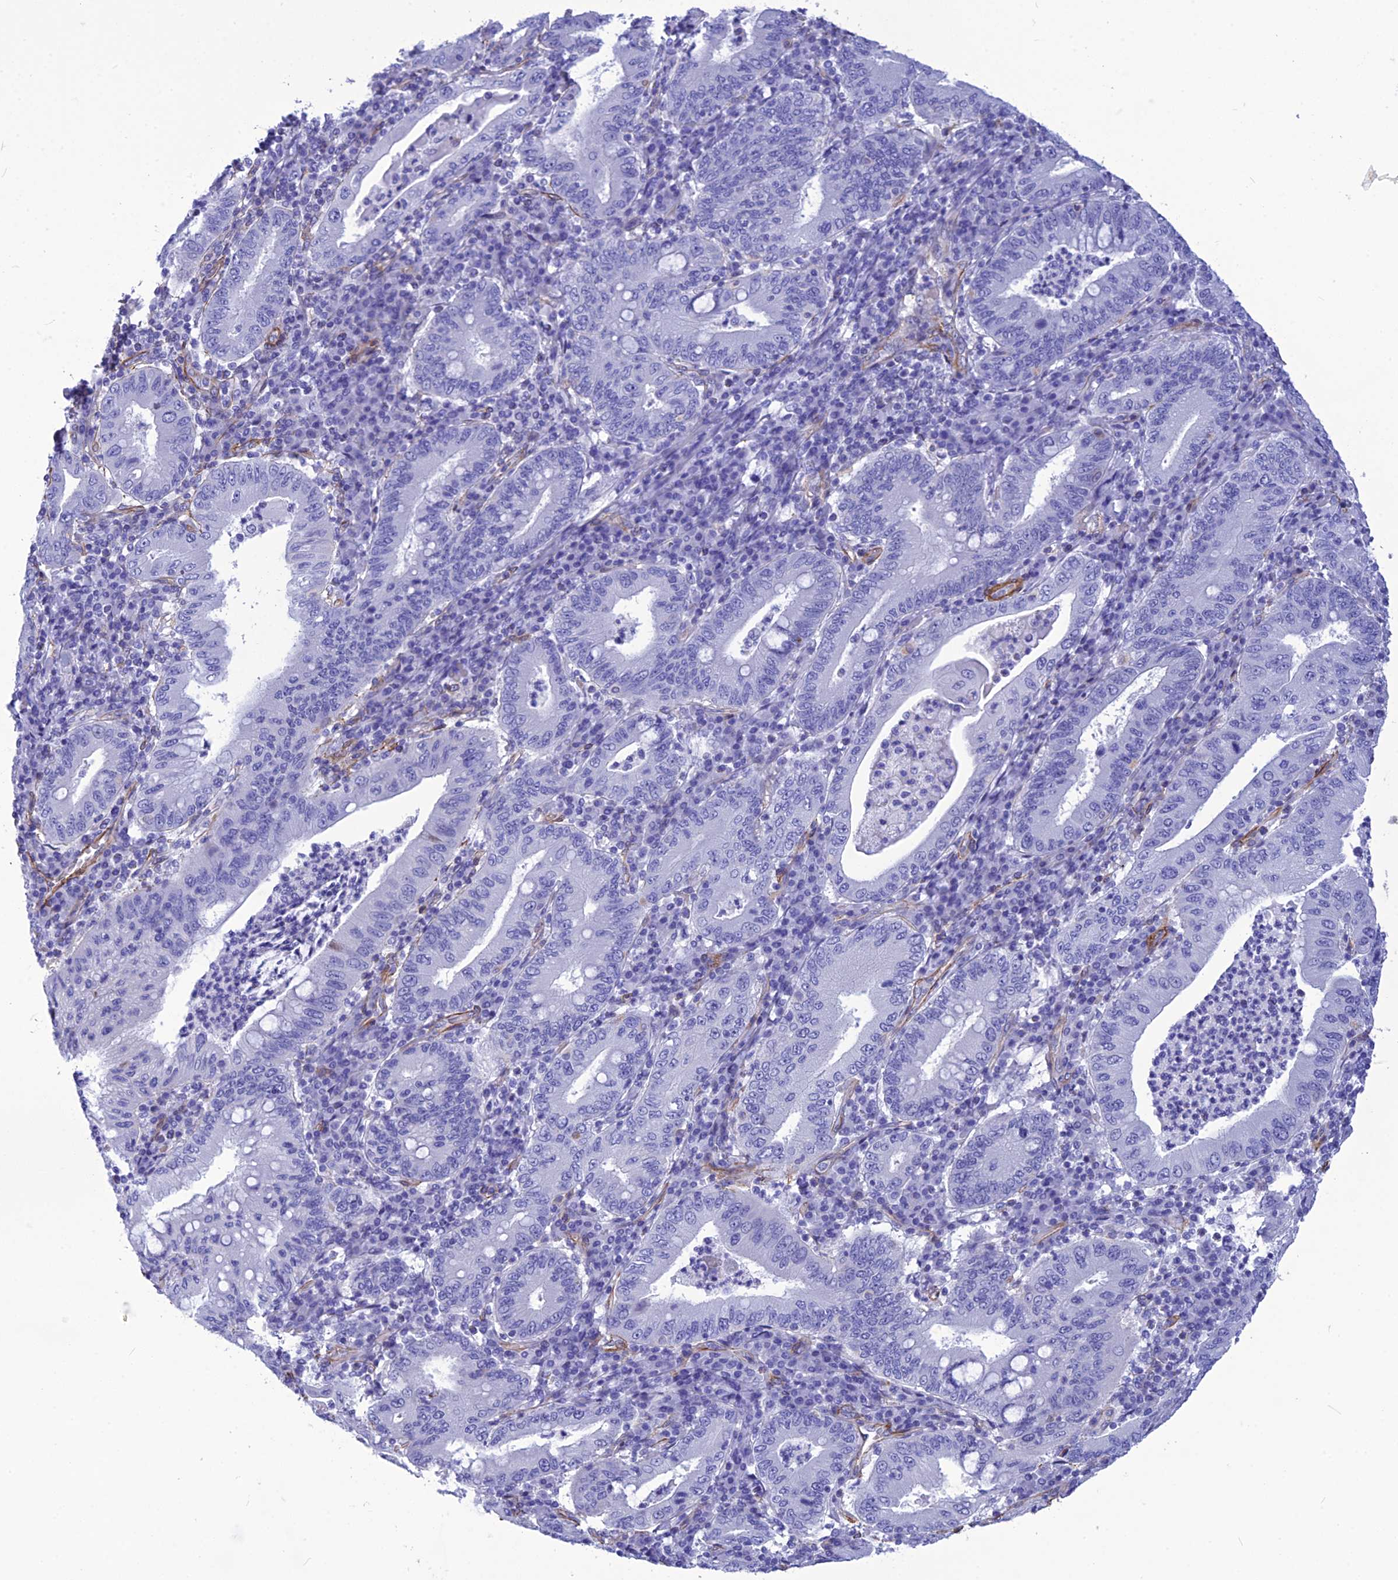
{"staining": {"intensity": "negative", "quantity": "none", "location": "none"}, "tissue": "stomach cancer", "cell_type": "Tumor cells", "image_type": "cancer", "snomed": [{"axis": "morphology", "description": "Normal tissue, NOS"}, {"axis": "morphology", "description": "Adenocarcinoma, NOS"}, {"axis": "topography", "description": "Esophagus"}, {"axis": "topography", "description": "Stomach, upper"}, {"axis": "topography", "description": "Peripheral nerve tissue"}], "caption": "Image shows no protein positivity in tumor cells of stomach adenocarcinoma tissue. (Immunohistochemistry, brightfield microscopy, high magnification).", "gene": "NKD1", "patient": {"sex": "male", "age": 62}}